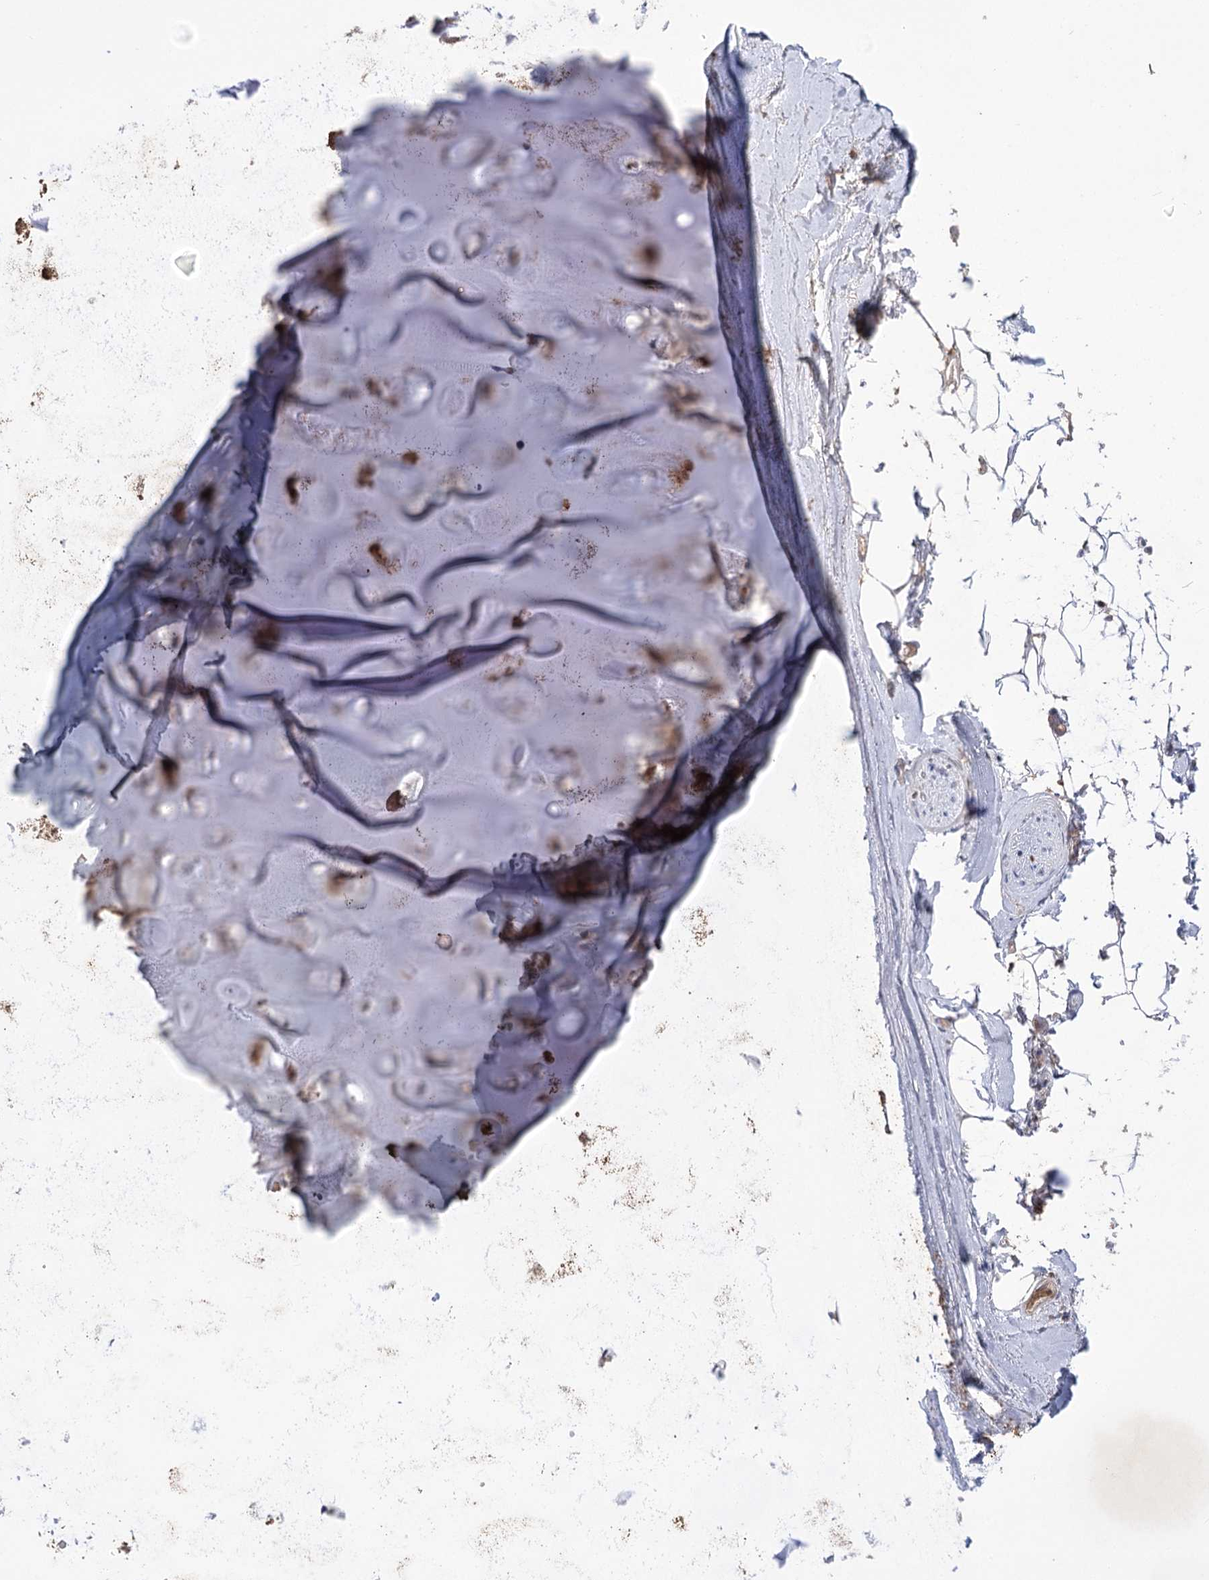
{"staining": {"intensity": "negative", "quantity": "none", "location": "none"}, "tissue": "adipose tissue", "cell_type": "Adipocytes", "image_type": "normal", "snomed": [{"axis": "morphology", "description": "Normal tissue, NOS"}, {"axis": "topography", "description": "Cartilage tissue"}, {"axis": "topography", "description": "Bronchus"}], "caption": "This is an IHC micrograph of unremarkable human adipose tissue. There is no expression in adipocytes.", "gene": "GBF1", "patient": {"sex": "female", "age": 73}}